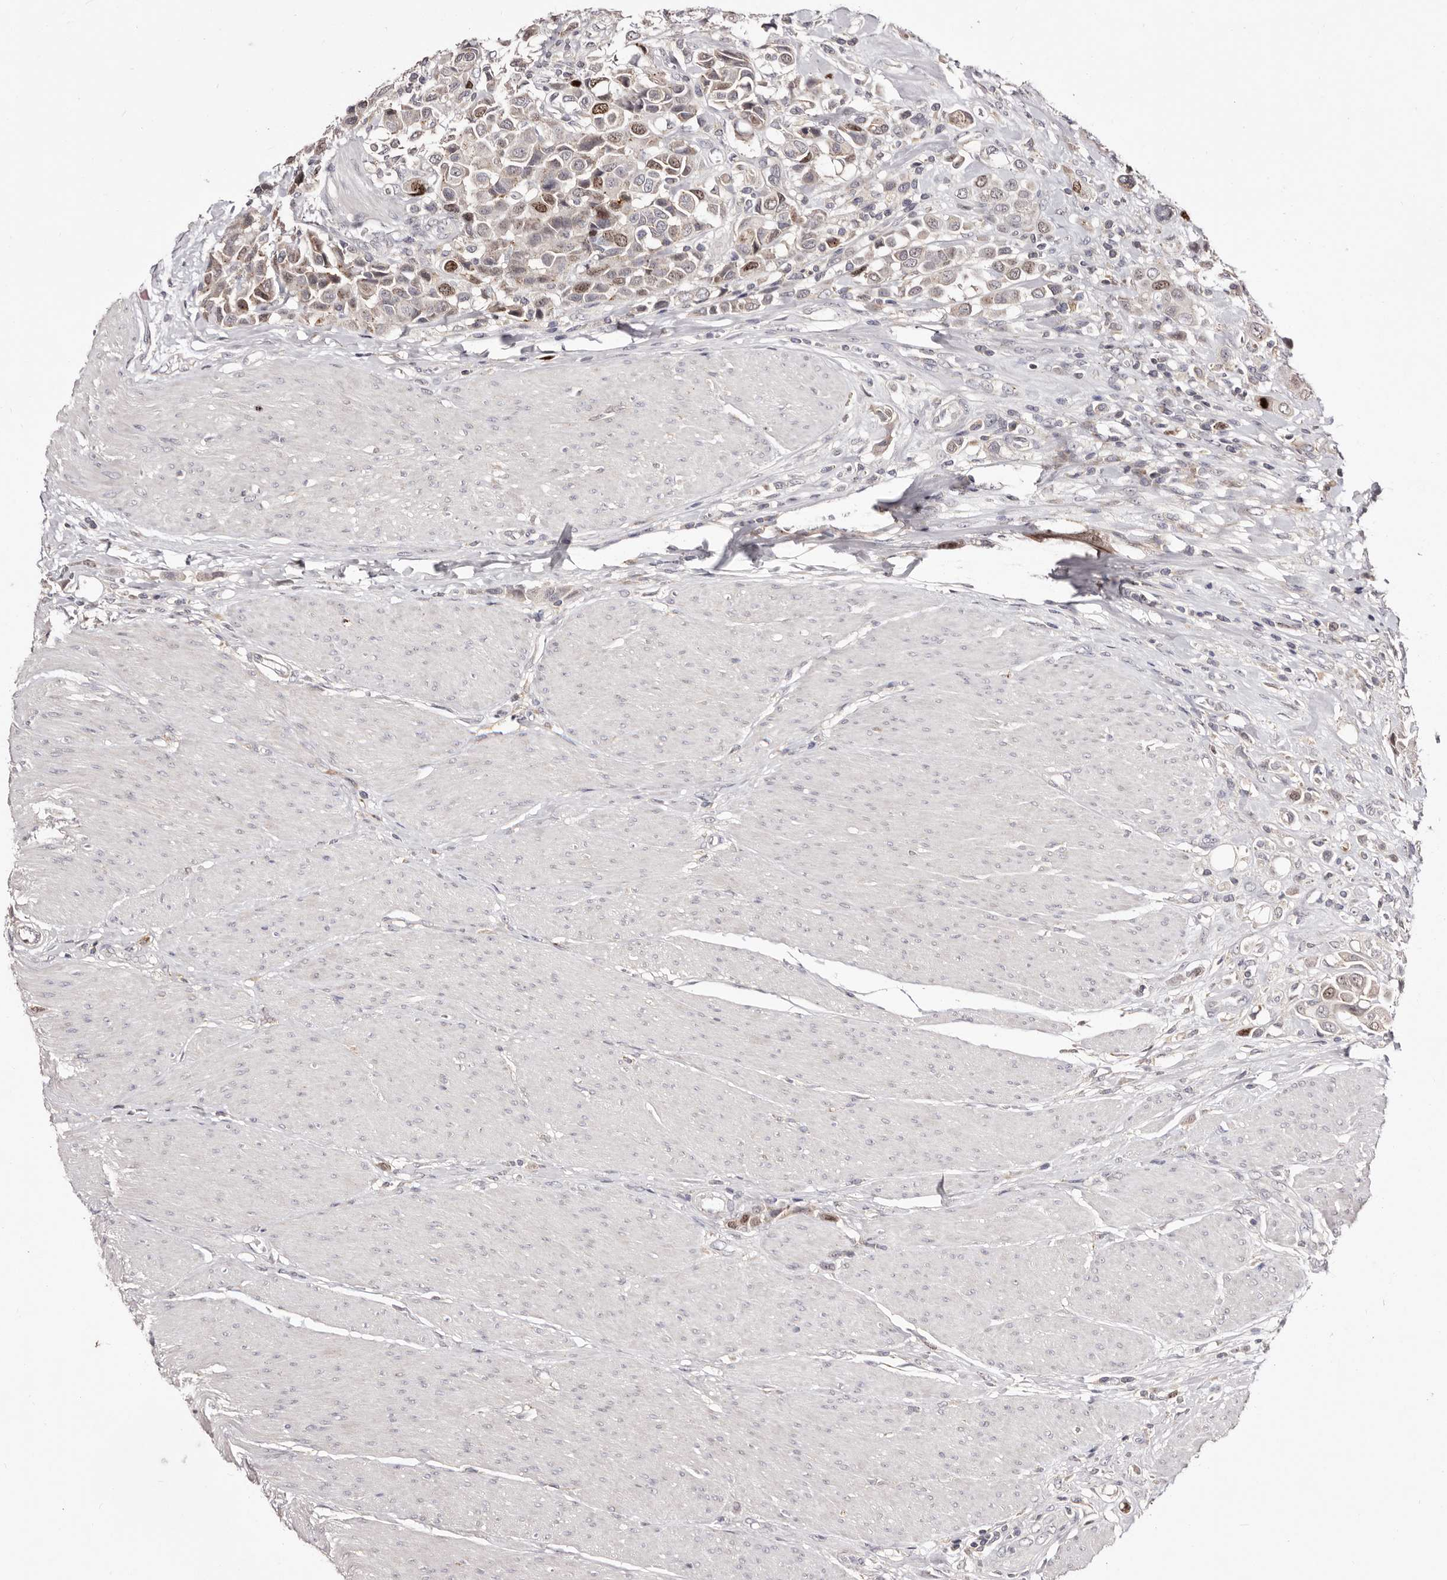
{"staining": {"intensity": "moderate", "quantity": "25%-75%", "location": "nuclear"}, "tissue": "urothelial cancer", "cell_type": "Tumor cells", "image_type": "cancer", "snomed": [{"axis": "morphology", "description": "Urothelial carcinoma, High grade"}, {"axis": "topography", "description": "Urinary bladder"}], "caption": "Protein staining shows moderate nuclear positivity in about 25%-75% of tumor cells in high-grade urothelial carcinoma. The staining was performed using DAB (3,3'-diaminobenzidine), with brown indicating positive protein expression. Nuclei are stained blue with hematoxylin.", "gene": "CDCA8", "patient": {"sex": "male", "age": 50}}